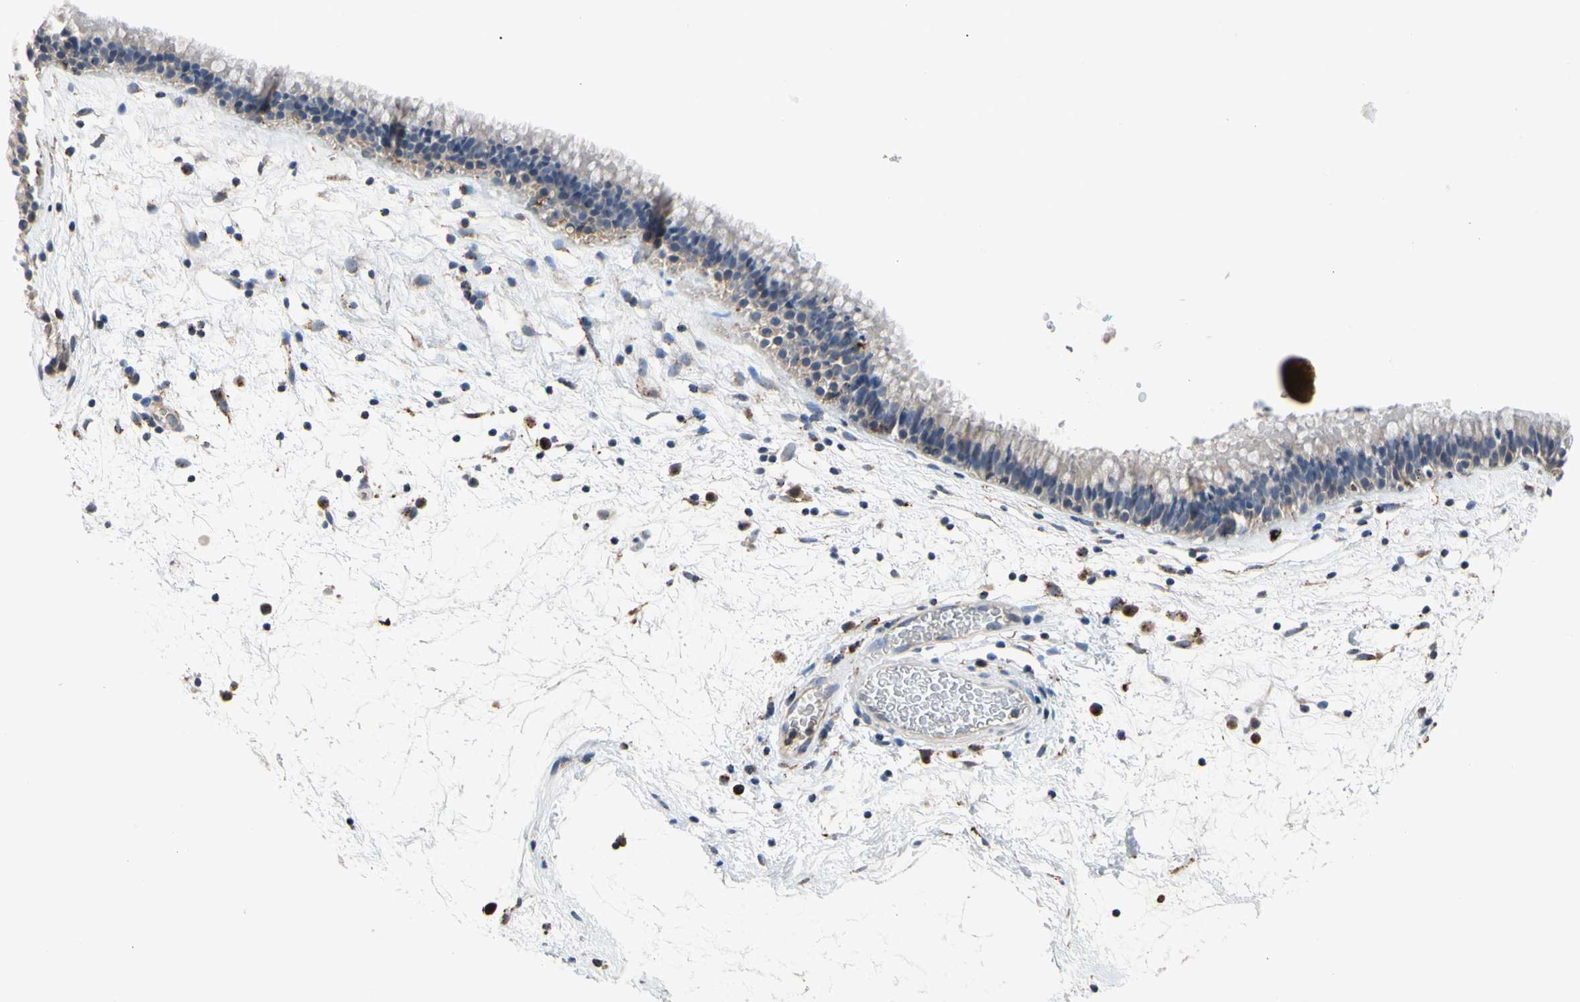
{"staining": {"intensity": "weak", "quantity": "25%-75%", "location": "cytoplasmic/membranous"}, "tissue": "nasopharynx", "cell_type": "Respiratory epithelial cells", "image_type": "normal", "snomed": [{"axis": "morphology", "description": "Normal tissue, NOS"}, {"axis": "morphology", "description": "Inflammation, NOS"}, {"axis": "topography", "description": "Nasopharynx"}], "caption": "This image reveals immunohistochemistry (IHC) staining of normal nasopharynx, with low weak cytoplasmic/membranous positivity in about 25%-75% of respiratory epithelial cells.", "gene": "ADA2", "patient": {"sex": "male", "age": 48}}